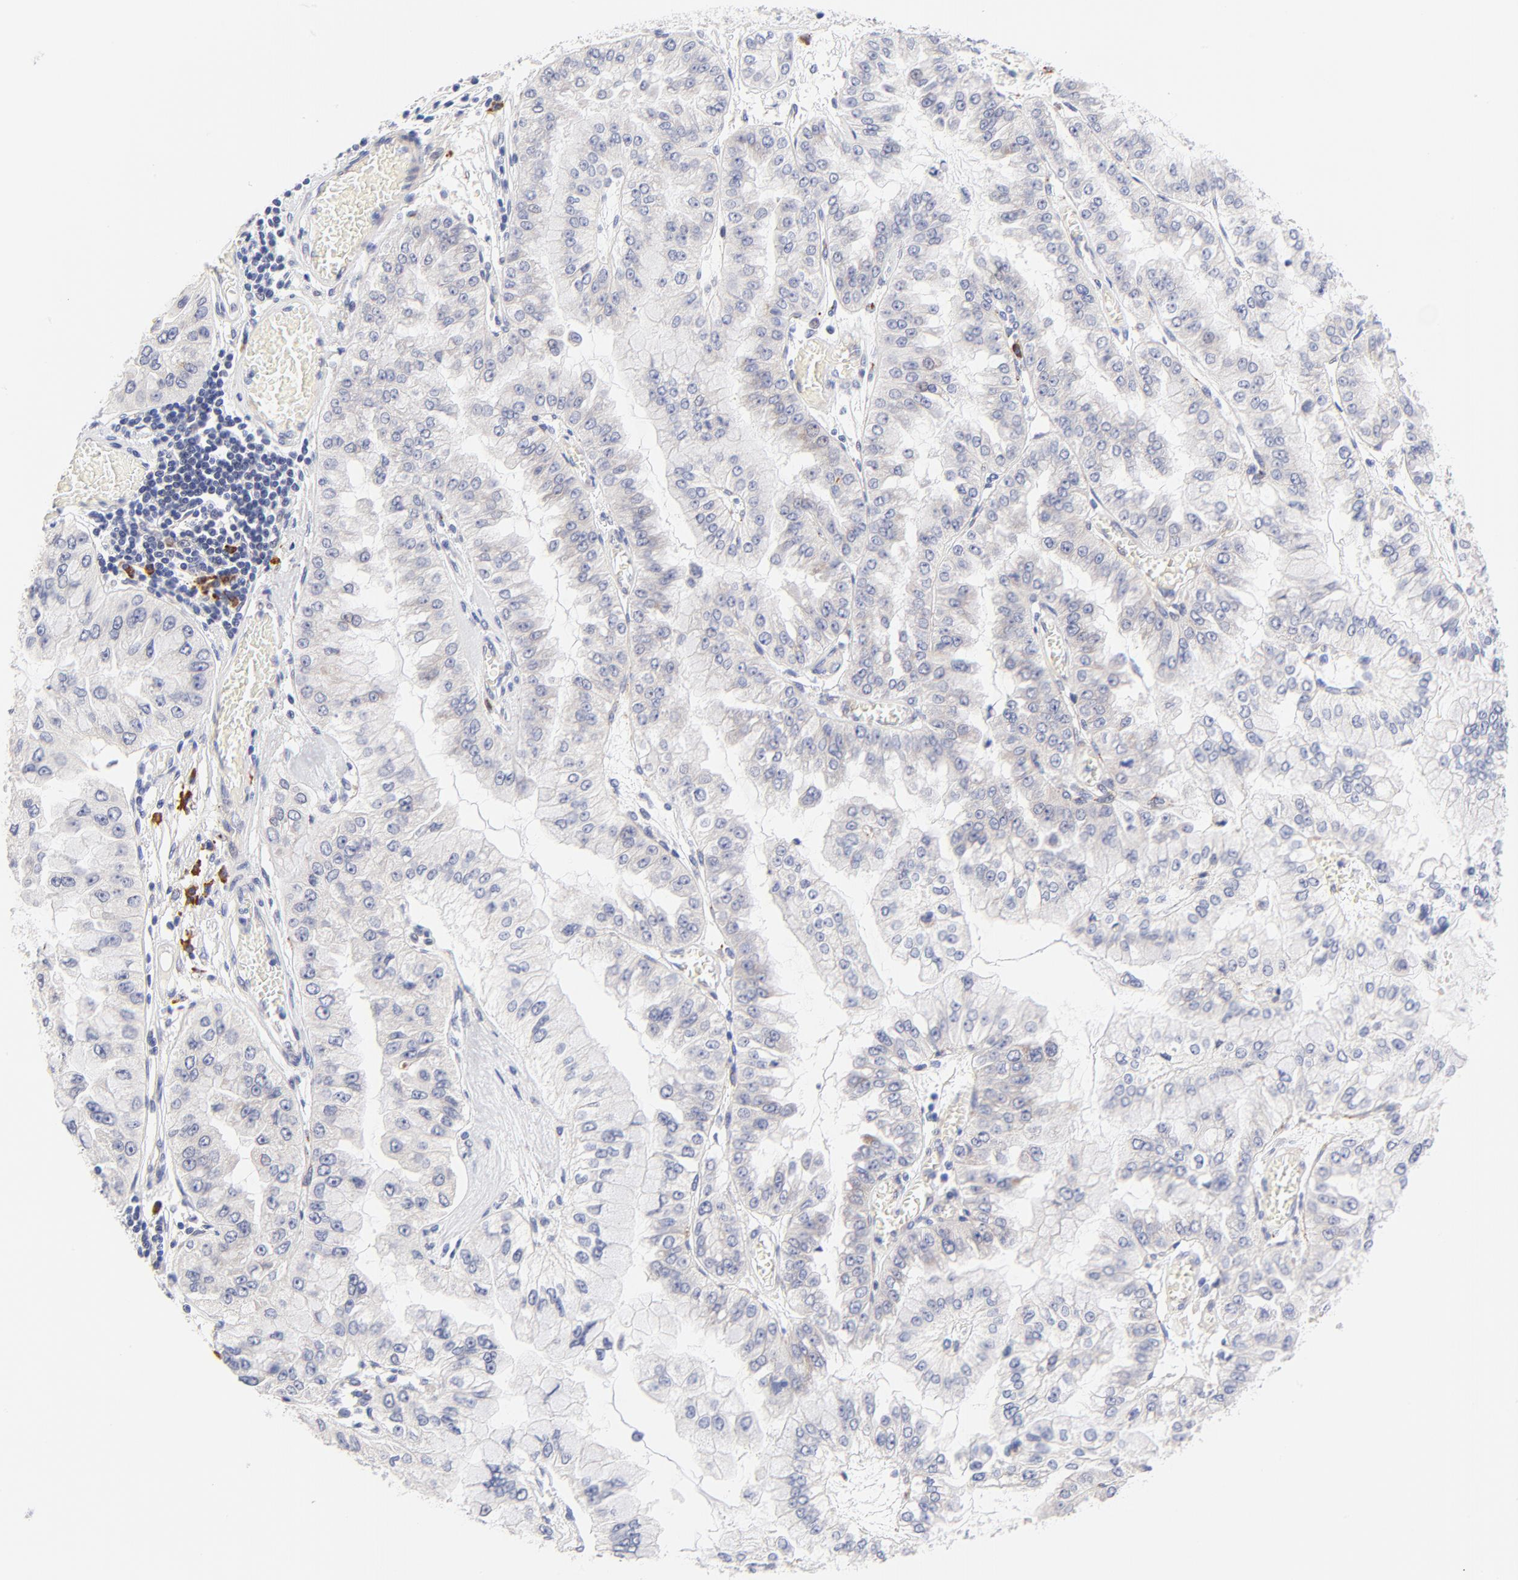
{"staining": {"intensity": "negative", "quantity": "none", "location": "none"}, "tissue": "liver cancer", "cell_type": "Tumor cells", "image_type": "cancer", "snomed": [{"axis": "morphology", "description": "Cholangiocarcinoma"}, {"axis": "topography", "description": "Liver"}], "caption": "This is a image of IHC staining of liver cholangiocarcinoma, which shows no expression in tumor cells.", "gene": "AFF2", "patient": {"sex": "female", "age": 79}}